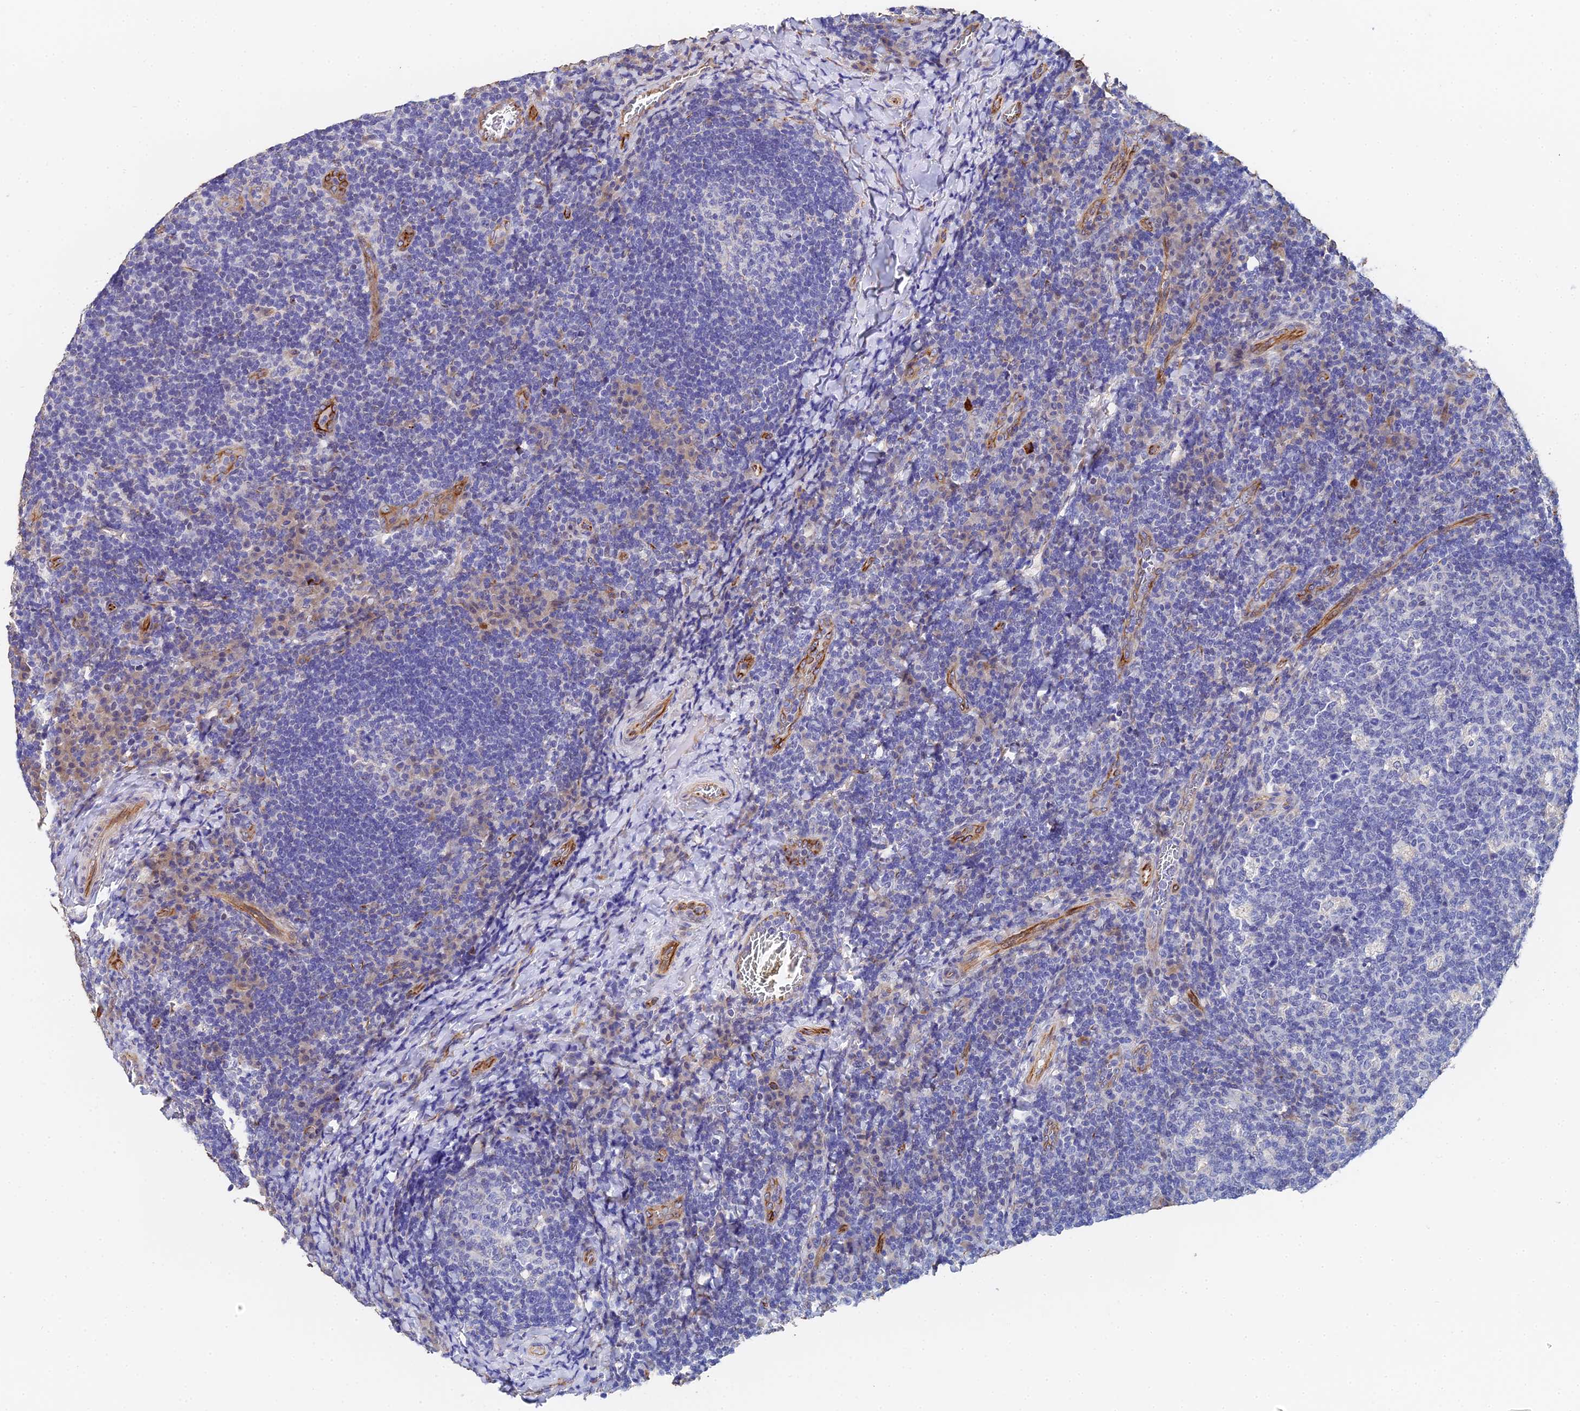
{"staining": {"intensity": "negative", "quantity": "none", "location": "none"}, "tissue": "tonsil", "cell_type": "Germinal center cells", "image_type": "normal", "snomed": [{"axis": "morphology", "description": "Normal tissue, NOS"}, {"axis": "topography", "description": "Tonsil"}], "caption": "DAB (3,3'-diaminobenzidine) immunohistochemical staining of benign human tonsil demonstrates no significant positivity in germinal center cells.", "gene": "ENSG00000268674", "patient": {"sex": "male", "age": 17}}